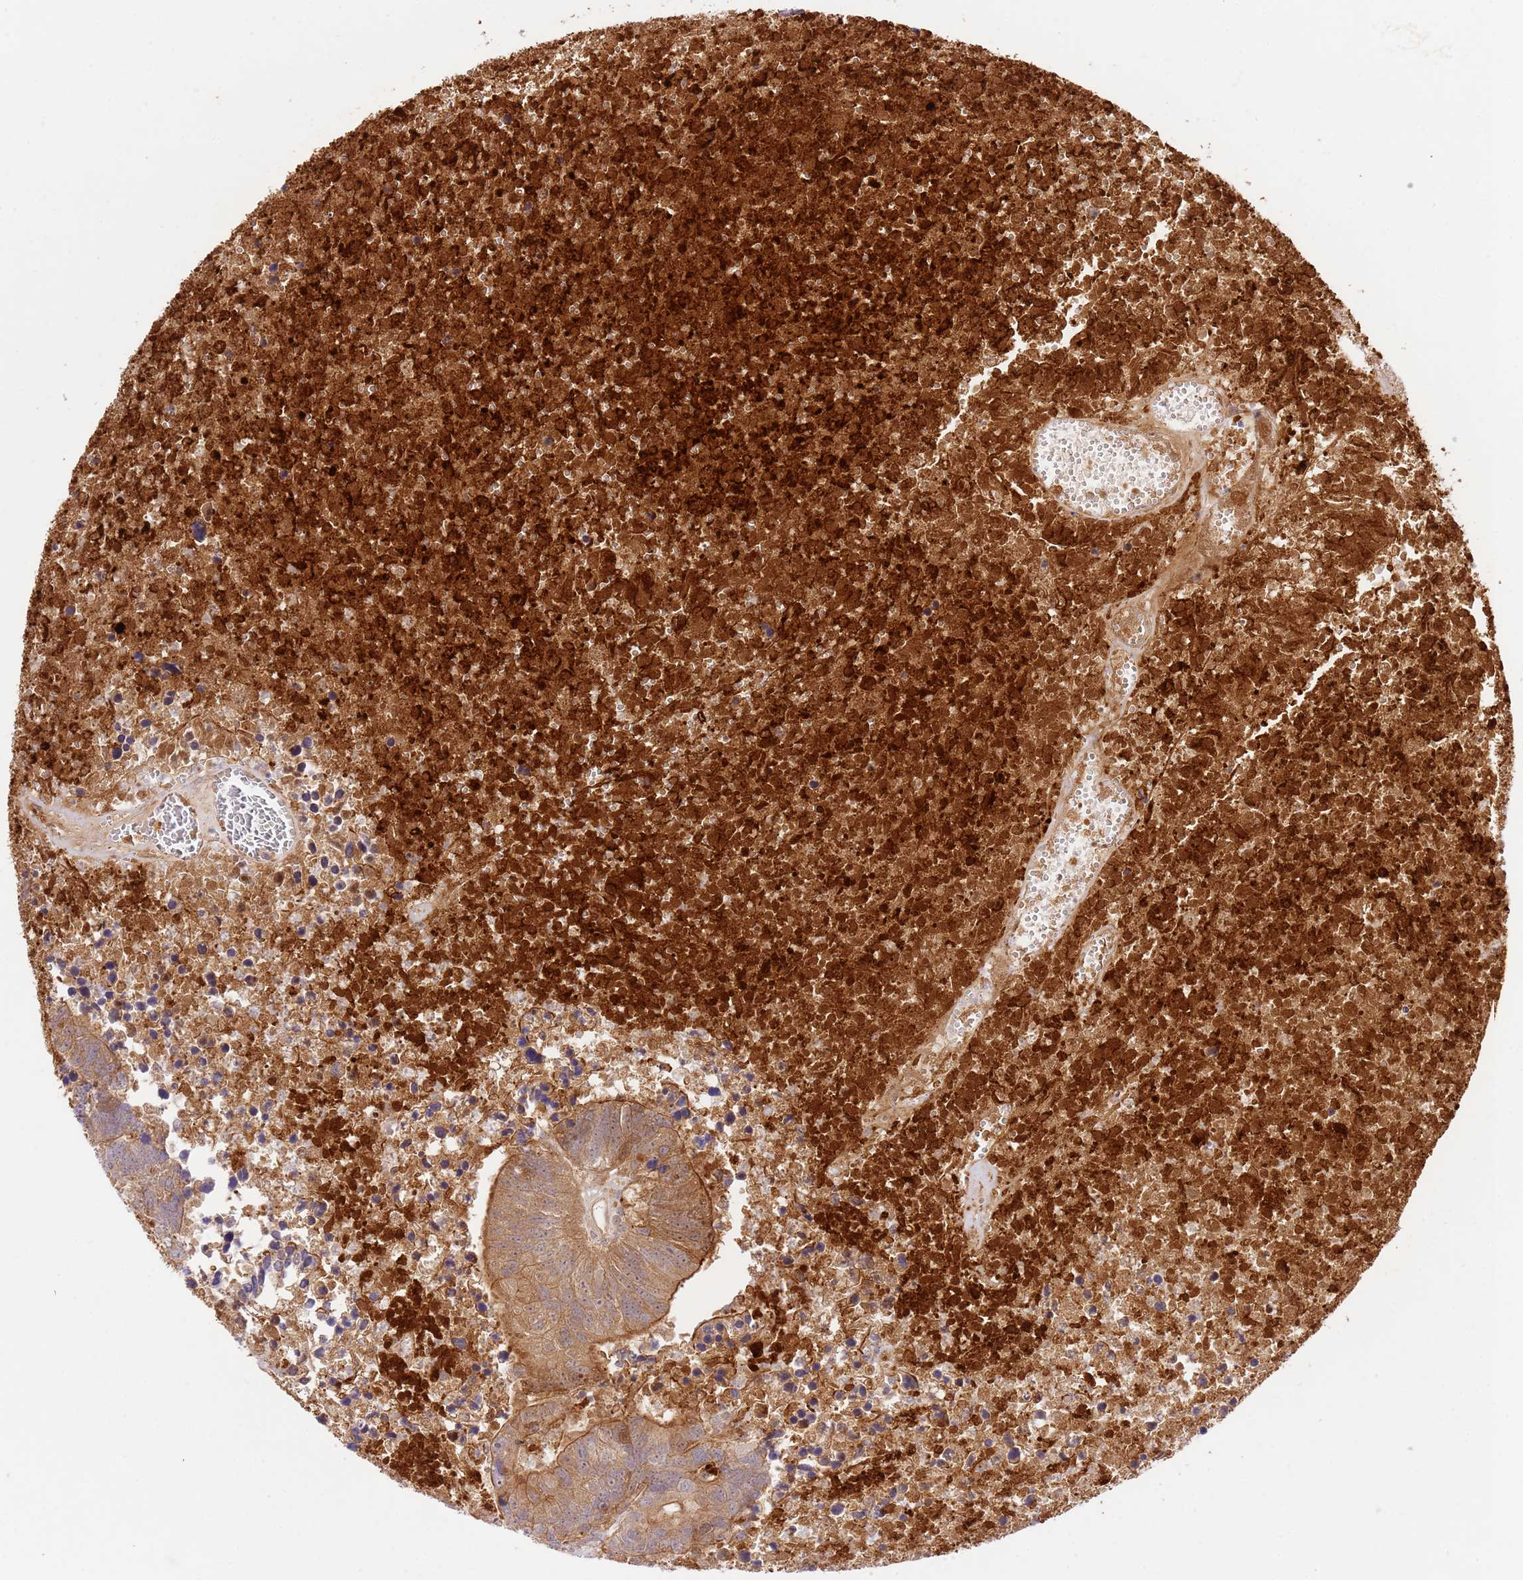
{"staining": {"intensity": "moderate", "quantity": ">75%", "location": "cytoplasmic/membranous"}, "tissue": "colorectal cancer", "cell_type": "Tumor cells", "image_type": "cancer", "snomed": [{"axis": "morphology", "description": "Adenocarcinoma, NOS"}, {"axis": "topography", "description": "Colon"}], "caption": "High-power microscopy captured an immunohistochemistry photomicrograph of adenocarcinoma (colorectal), revealing moderate cytoplasmic/membranous expression in about >75% of tumor cells. (IHC, brightfield microscopy, high magnification).", "gene": "C8G", "patient": {"sex": "female", "age": 48}}